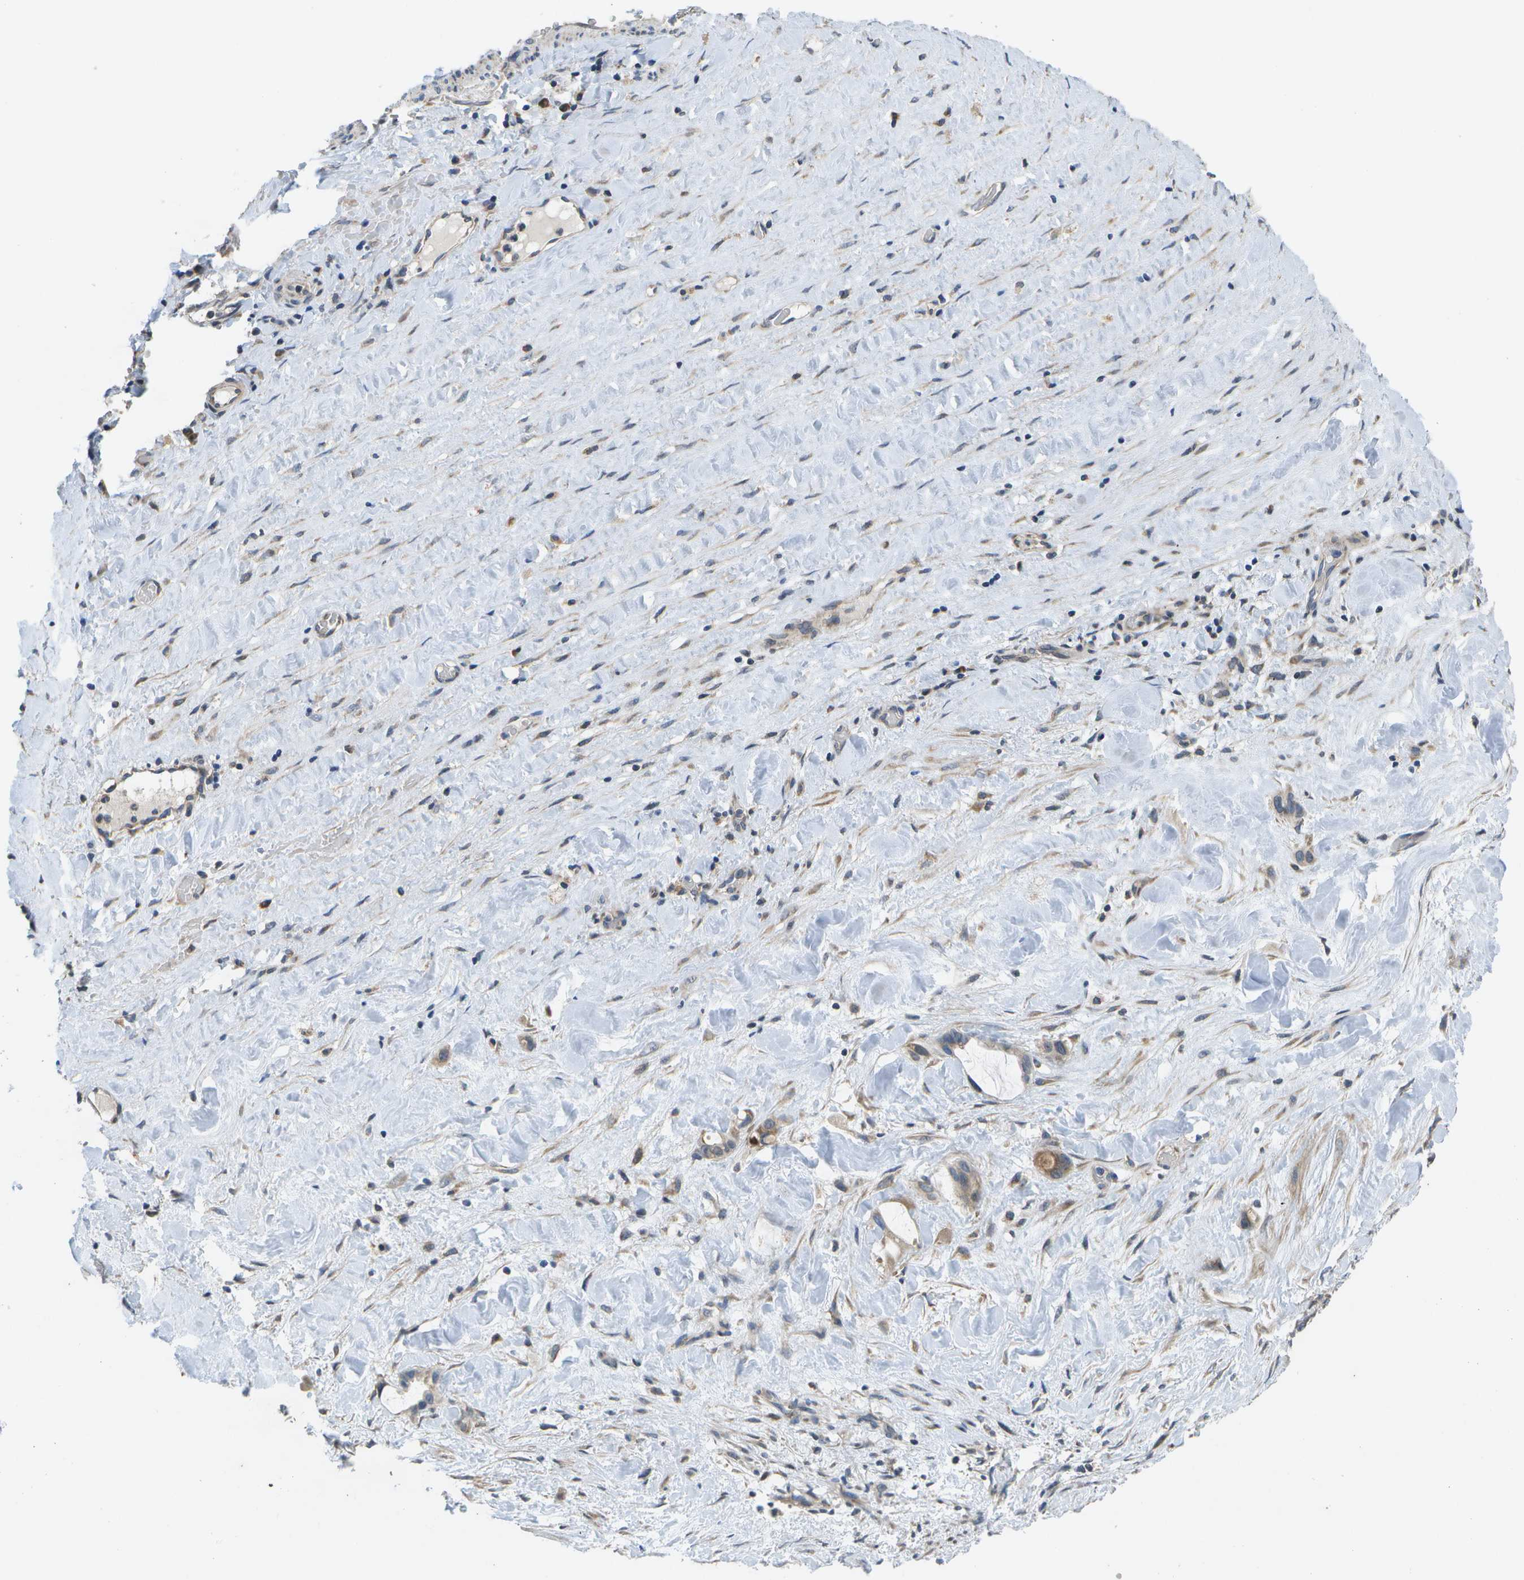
{"staining": {"intensity": "weak", "quantity": "25%-75%", "location": "cytoplasmic/membranous"}, "tissue": "liver cancer", "cell_type": "Tumor cells", "image_type": "cancer", "snomed": [{"axis": "morphology", "description": "Cholangiocarcinoma"}, {"axis": "topography", "description": "Liver"}], "caption": "IHC (DAB (3,3'-diaminobenzidine)) staining of human liver cancer demonstrates weak cytoplasmic/membranous protein positivity in about 25%-75% of tumor cells.", "gene": "HADHA", "patient": {"sex": "female", "age": 65}}